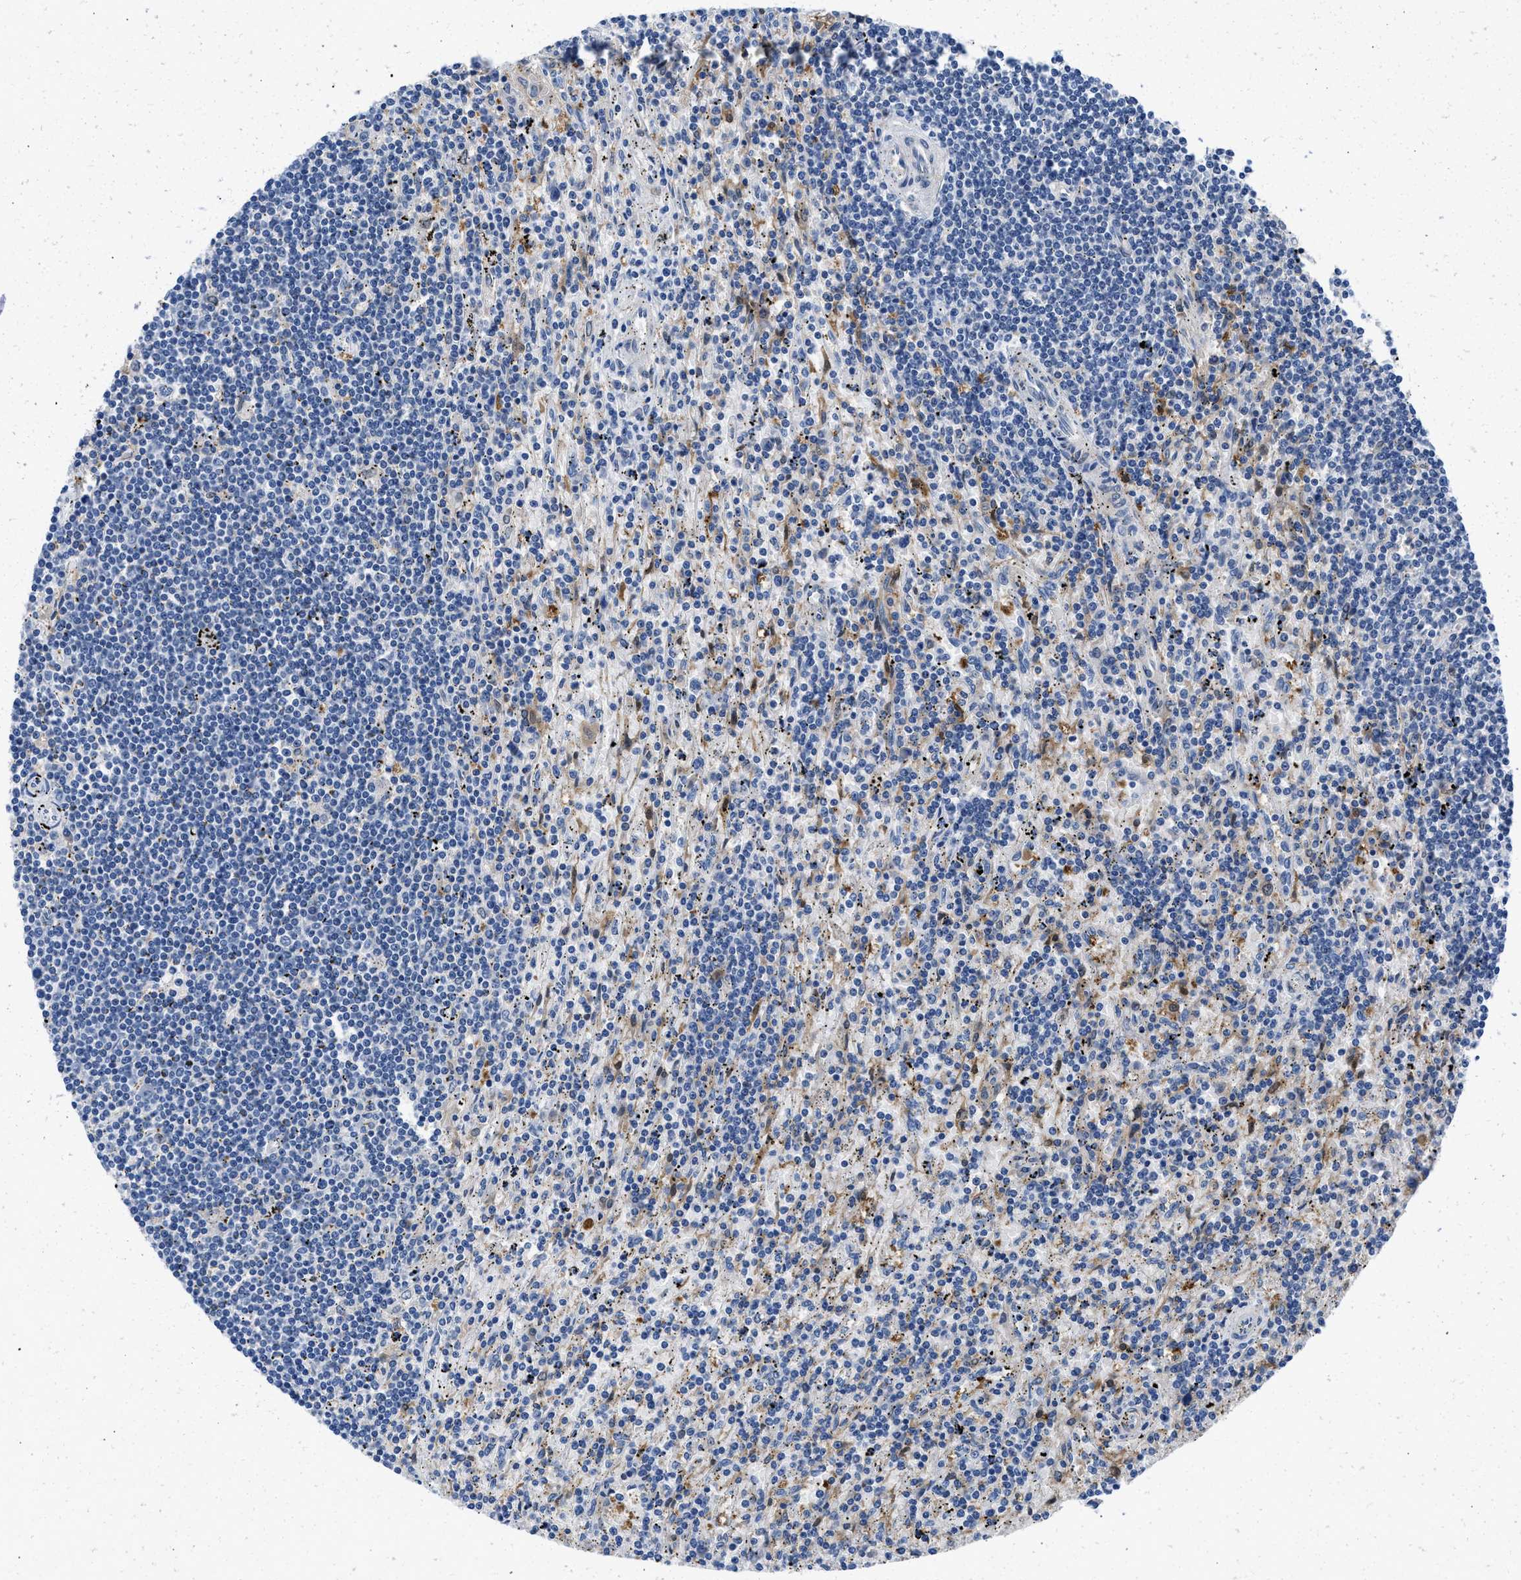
{"staining": {"intensity": "negative", "quantity": "none", "location": "none"}, "tissue": "lymphoma", "cell_type": "Tumor cells", "image_type": "cancer", "snomed": [{"axis": "morphology", "description": "Malignant lymphoma, non-Hodgkin's type, Low grade"}, {"axis": "topography", "description": "Spleen"}], "caption": "Tumor cells are negative for protein expression in human malignant lymphoma, non-Hodgkin's type (low-grade).", "gene": "CBR1", "patient": {"sex": "male", "age": 76}}